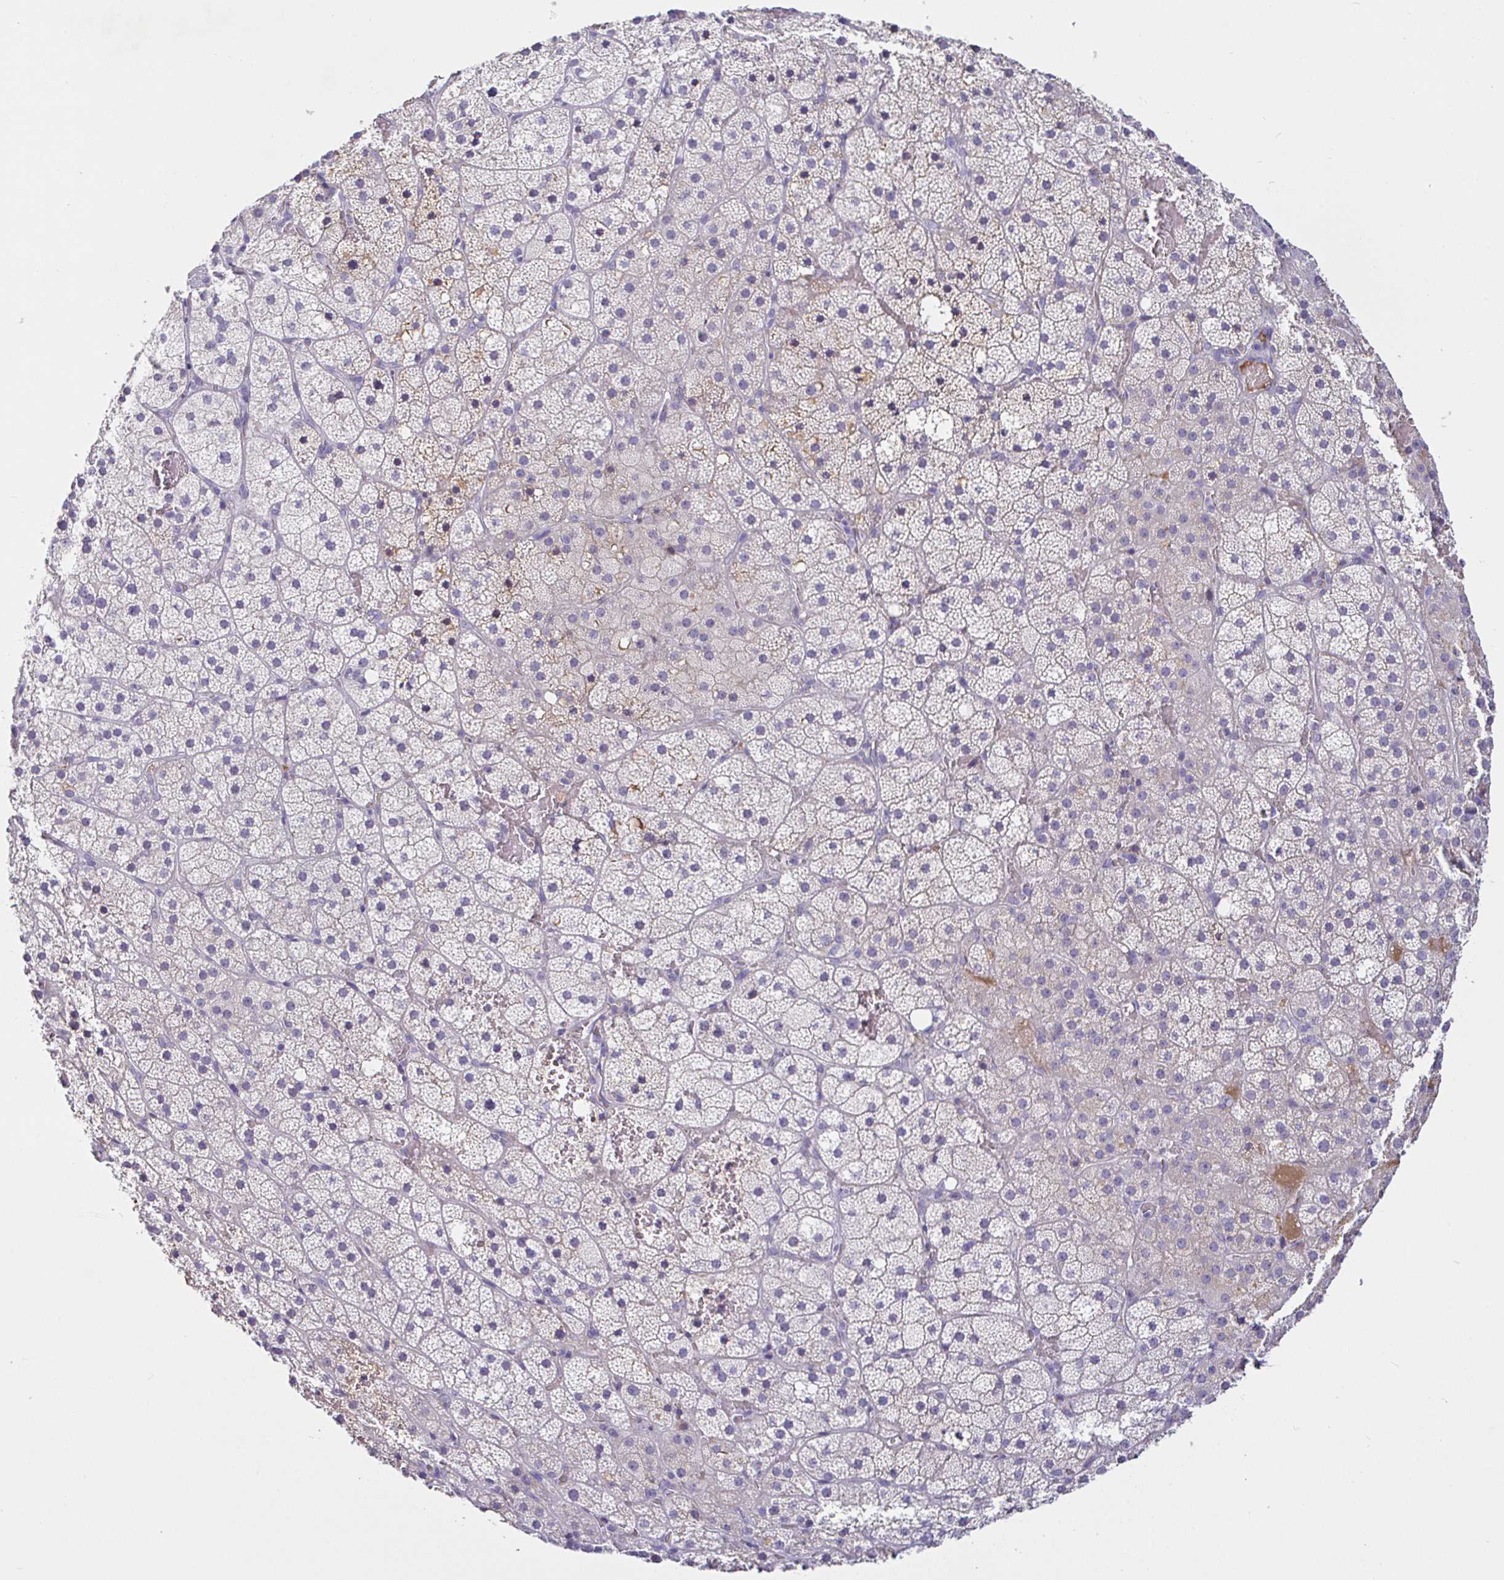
{"staining": {"intensity": "negative", "quantity": "none", "location": "none"}, "tissue": "adrenal gland", "cell_type": "Glandular cells", "image_type": "normal", "snomed": [{"axis": "morphology", "description": "Normal tissue, NOS"}, {"axis": "topography", "description": "Adrenal gland"}], "caption": "An immunohistochemistry (IHC) micrograph of benign adrenal gland is shown. There is no staining in glandular cells of adrenal gland. (Brightfield microscopy of DAB immunohistochemistry at high magnification).", "gene": "SAA2", "patient": {"sex": "male", "age": 53}}